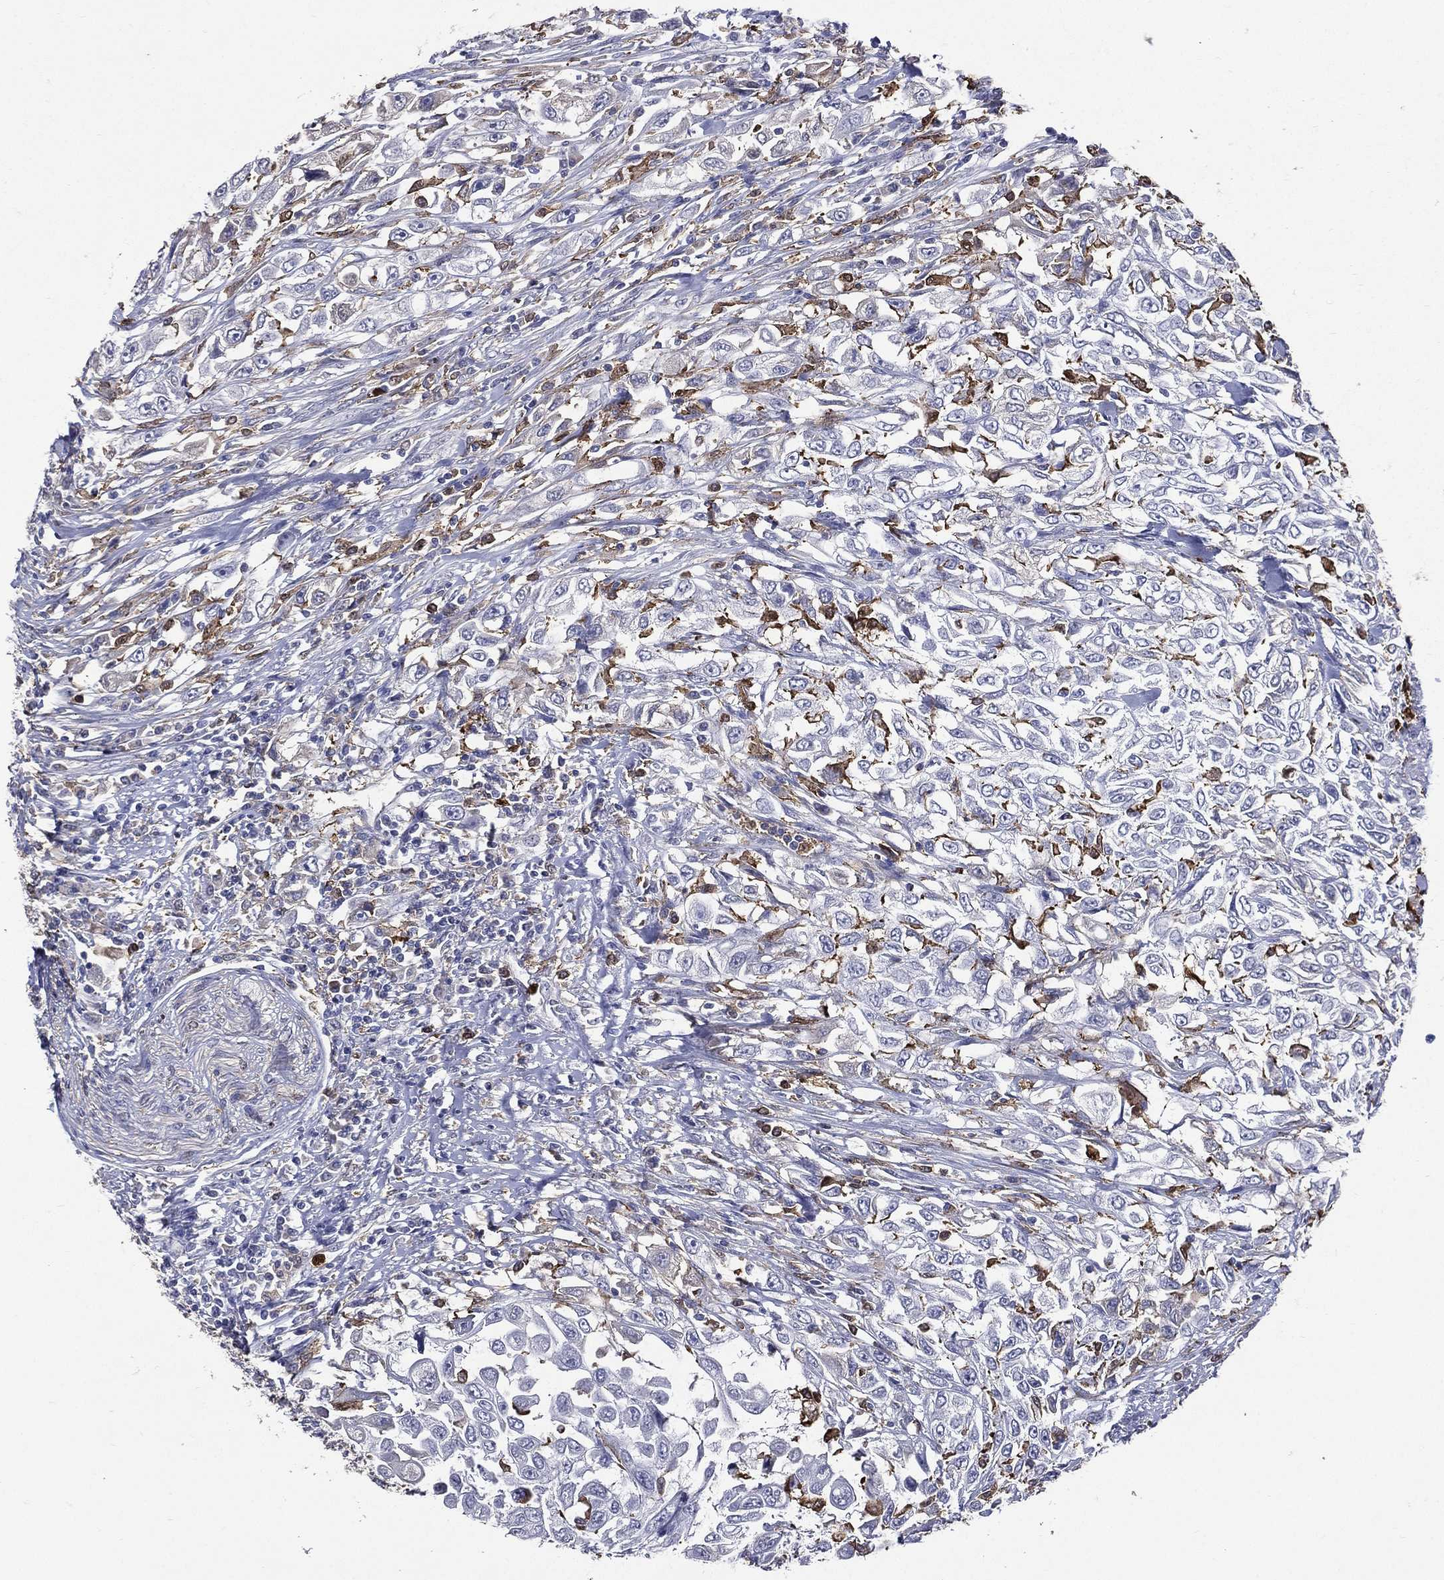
{"staining": {"intensity": "negative", "quantity": "none", "location": "none"}, "tissue": "urothelial cancer", "cell_type": "Tumor cells", "image_type": "cancer", "snomed": [{"axis": "morphology", "description": "Urothelial carcinoma, High grade"}, {"axis": "topography", "description": "Urinary bladder"}], "caption": "Immunohistochemistry histopathology image of neoplastic tissue: human urothelial cancer stained with DAB (3,3'-diaminobenzidine) shows no significant protein staining in tumor cells.", "gene": "GPR171", "patient": {"sex": "female", "age": 56}}